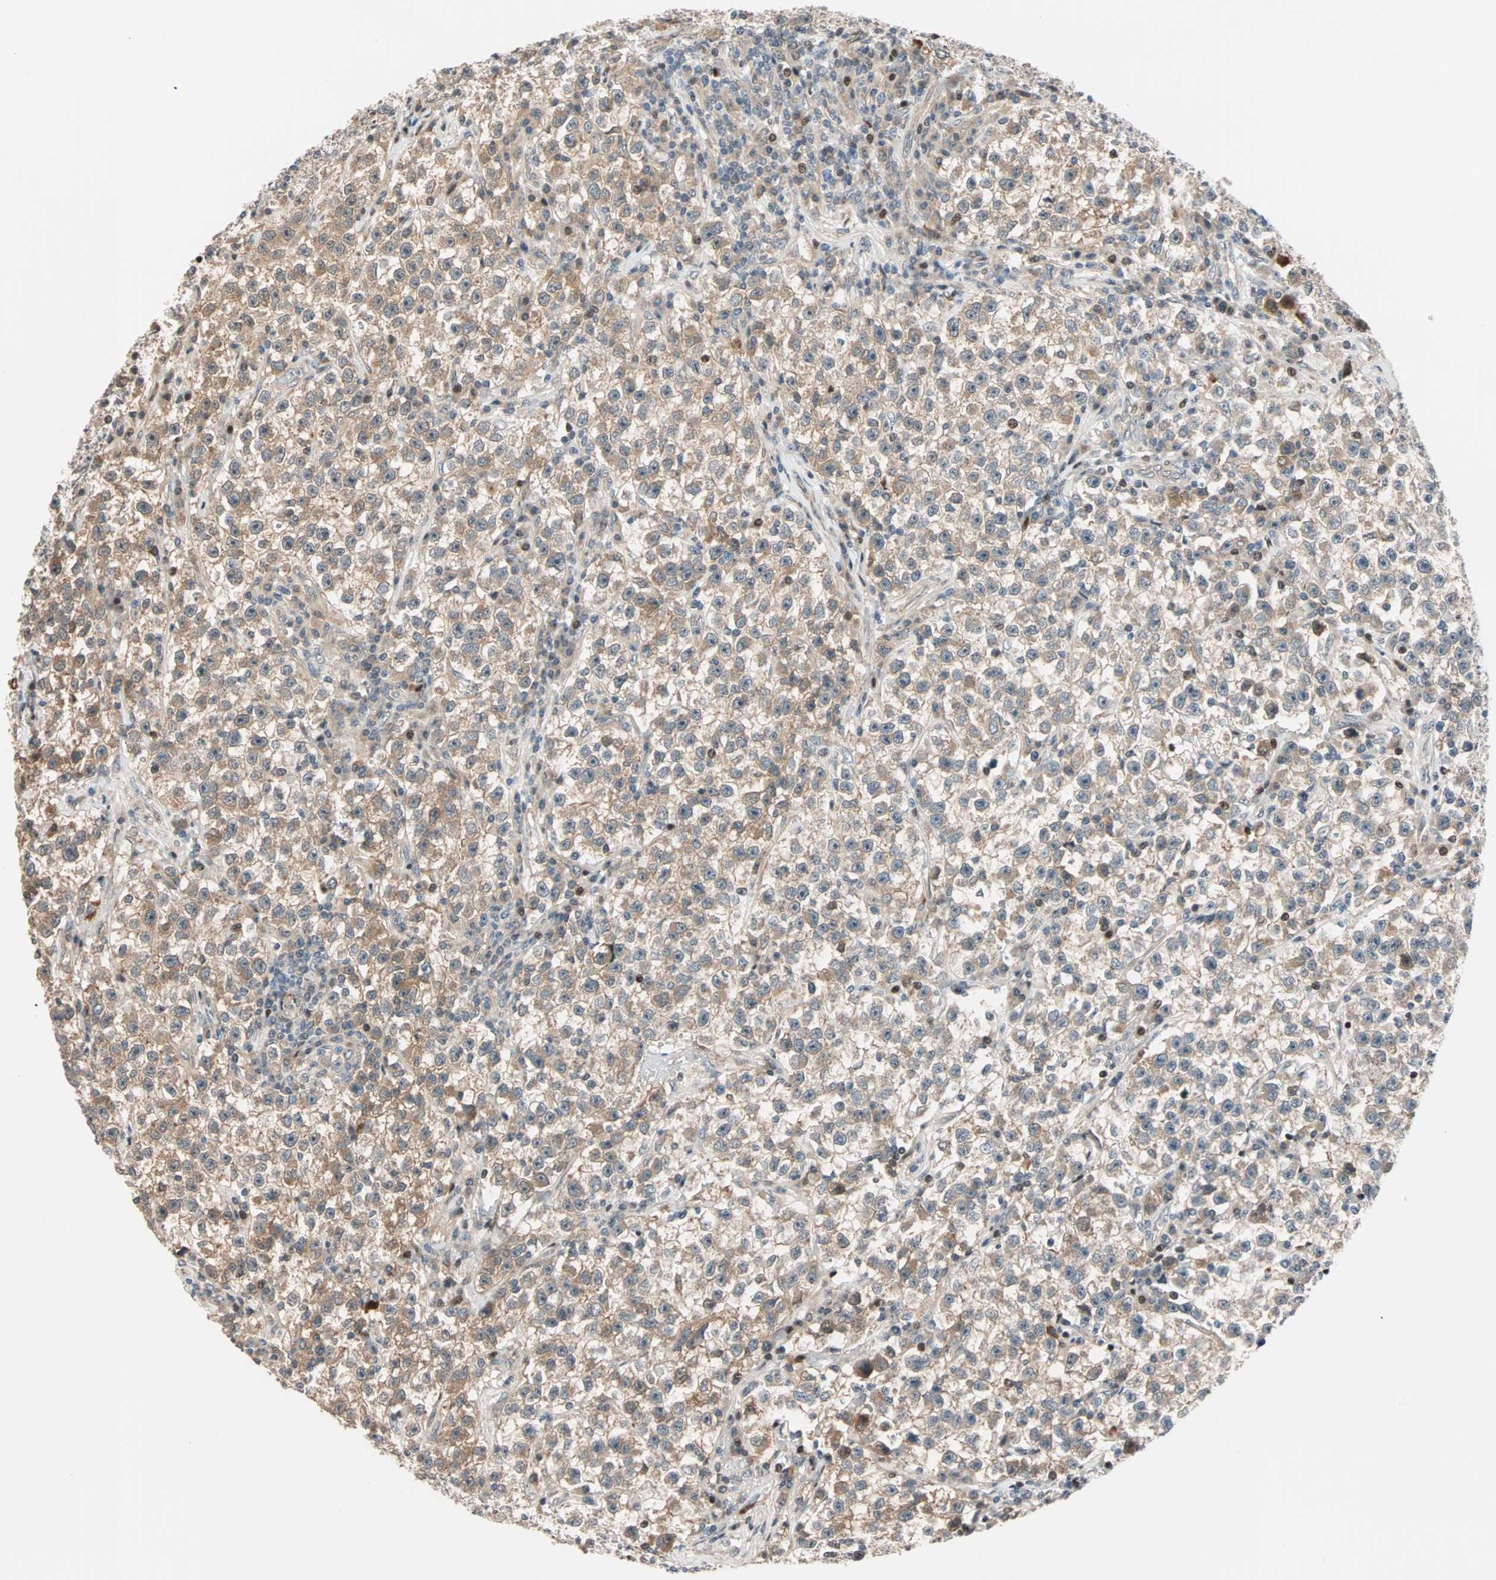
{"staining": {"intensity": "weak", "quantity": ">75%", "location": "cytoplasmic/membranous"}, "tissue": "testis cancer", "cell_type": "Tumor cells", "image_type": "cancer", "snomed": [{"axis": "morphology", "description": "Seminoma, NOS"}, {"axis": "topography", "description": "Testis"}], "caption": "IHC of testis cancer reveals low levels of weak cytoplasmic/membranous positivity in approximately >75% of tumor cells.", "gene": "HECW1", "patient": {"sex": "male", "age": 22}}